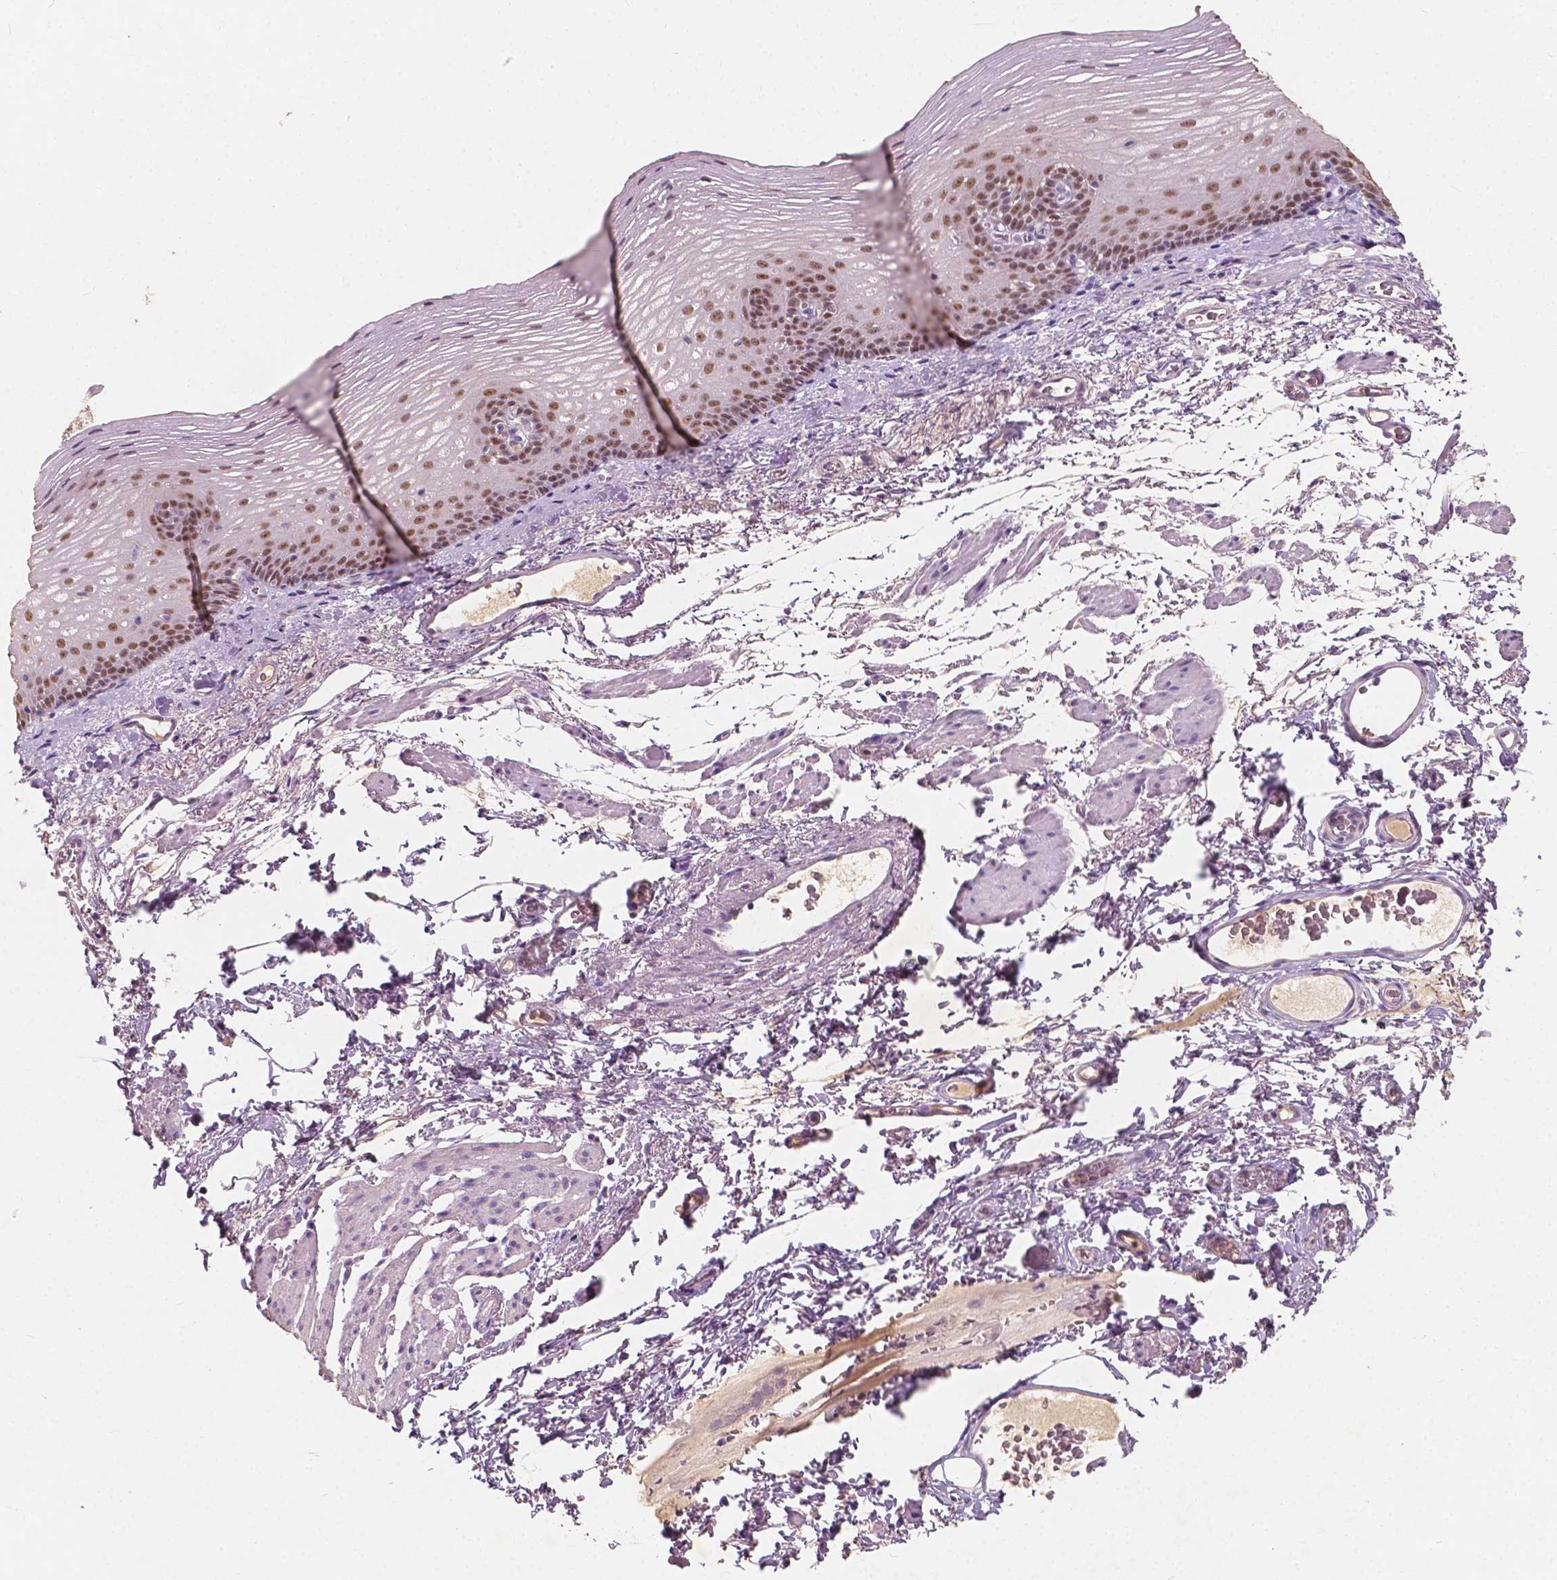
{"staining": {"intensity": "moderate", "quantity": ">75%", "location": "nuclear"}, "tissue": "esophagus", "cell_type": "Squamous epithelial cells", "image_type": "normal", "snomed": [{"axis": "morphology", "description": "Normal tissue, NOS"}, {"axis": "topography", "description": "Esophagus"}], "caption": "A histopathology image of esophagus stained for a protein reveals moderate nuclear brown staining in squamous epithelial cells. The protein of interest is stained brown, and the nuclei are stained in blue (DAB IHC with brightfield microscopy, high magnification).", "gene": "SOX15", "patient": {"sex": "male", "age": 76}}